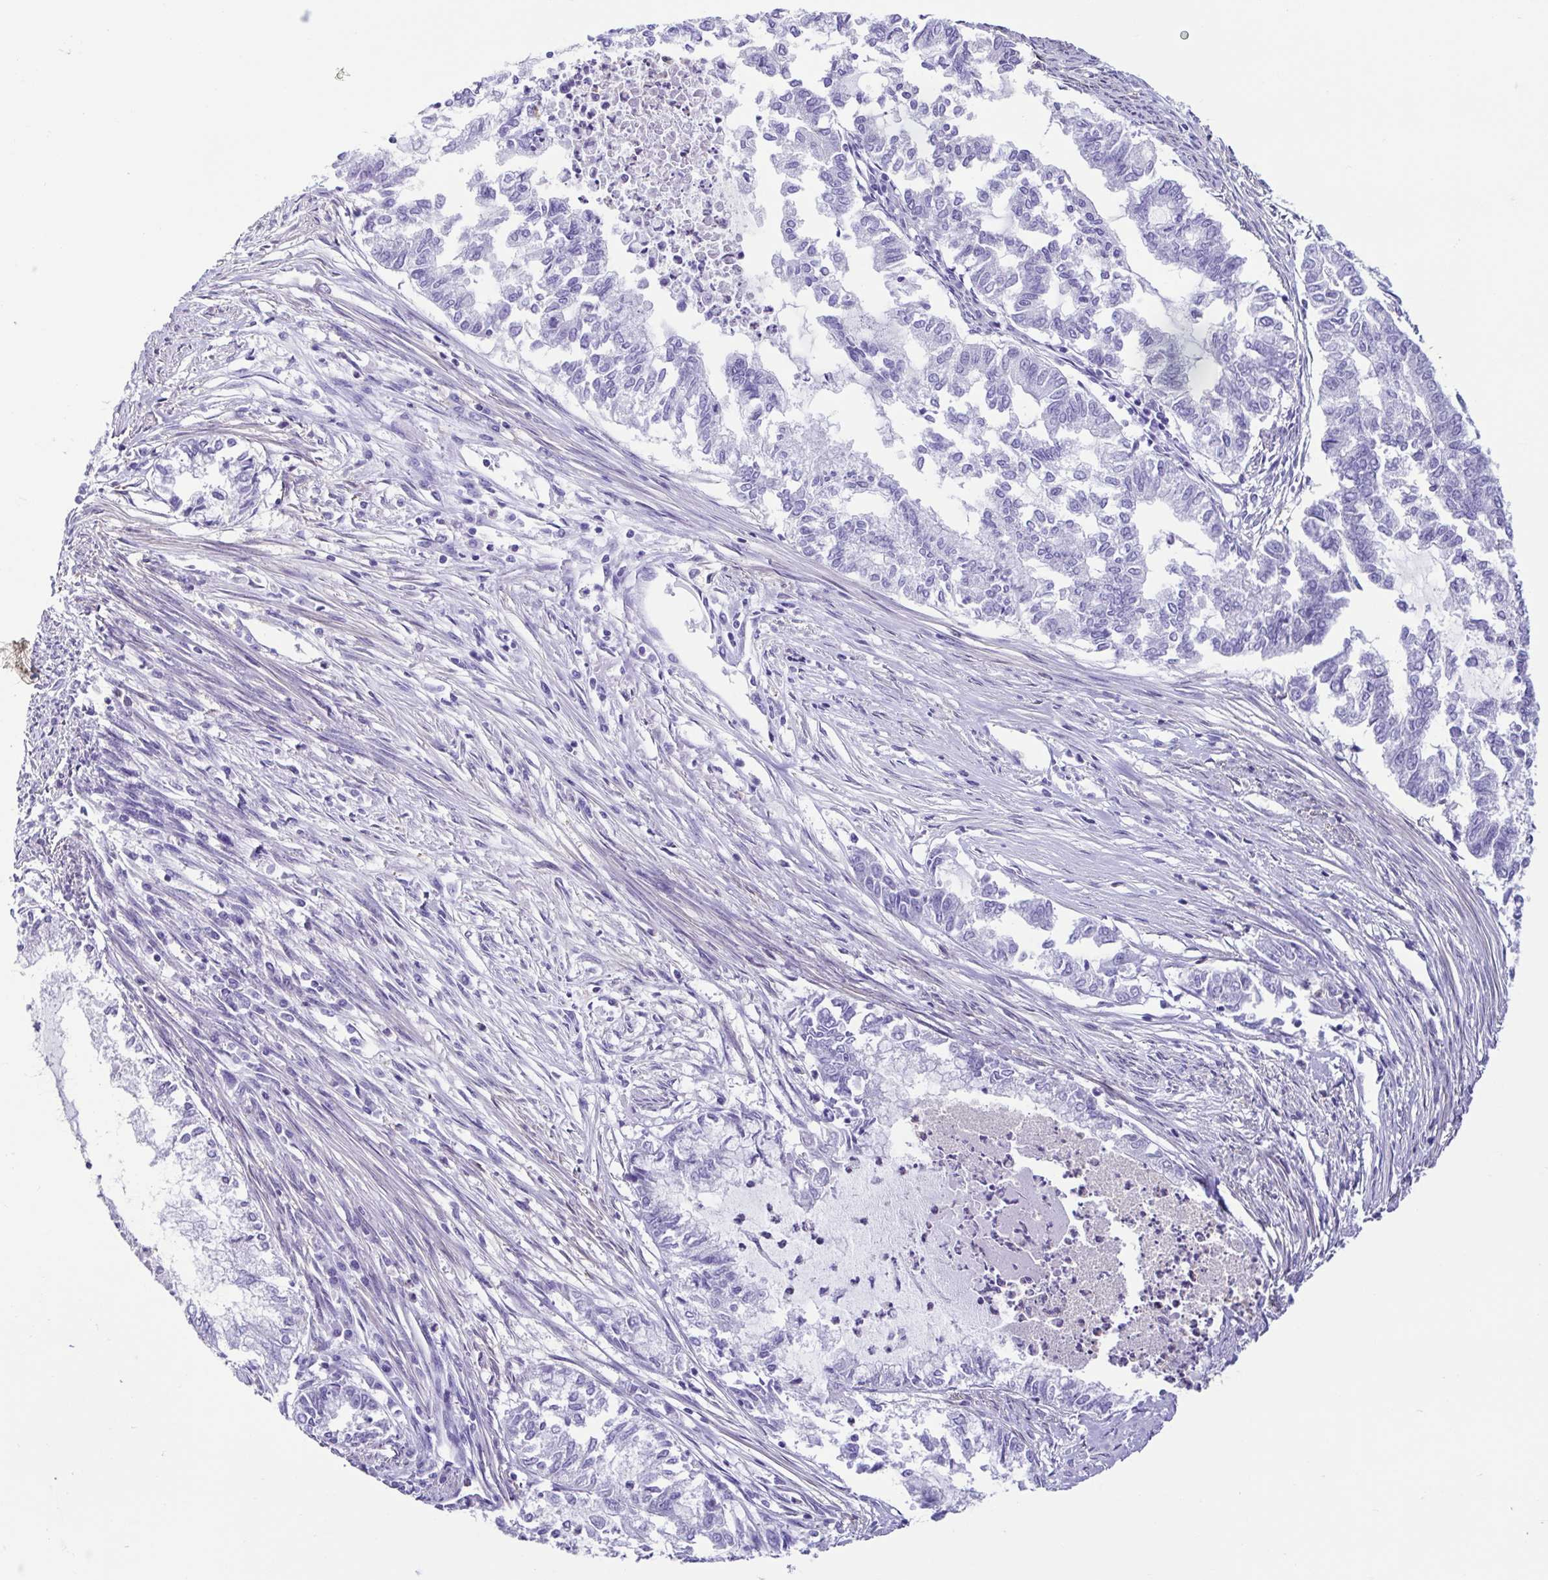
{"staining": {"intensity": "negative", "quantity": "none", "location": "none"}, "tissue": "endometrial cancer", "cell_type": "Tumor cells", "image_type": "cancer", "snomed": [{"axis": "morphology", "description": "Adenocarcinoma, NOS"}, {"axis": "topography", "description": "Endometrium"}], "caption": "A high-resolution micrograph shows IHC staining of adenocarcinoma (endometrial), which displays no significant staining in tumor cells. (Immunohistochemistry (ihc), brightfield microscopy, high magnification).", "gene": "CYP11B1", "patient": {"sex": "female", "age": 79}}